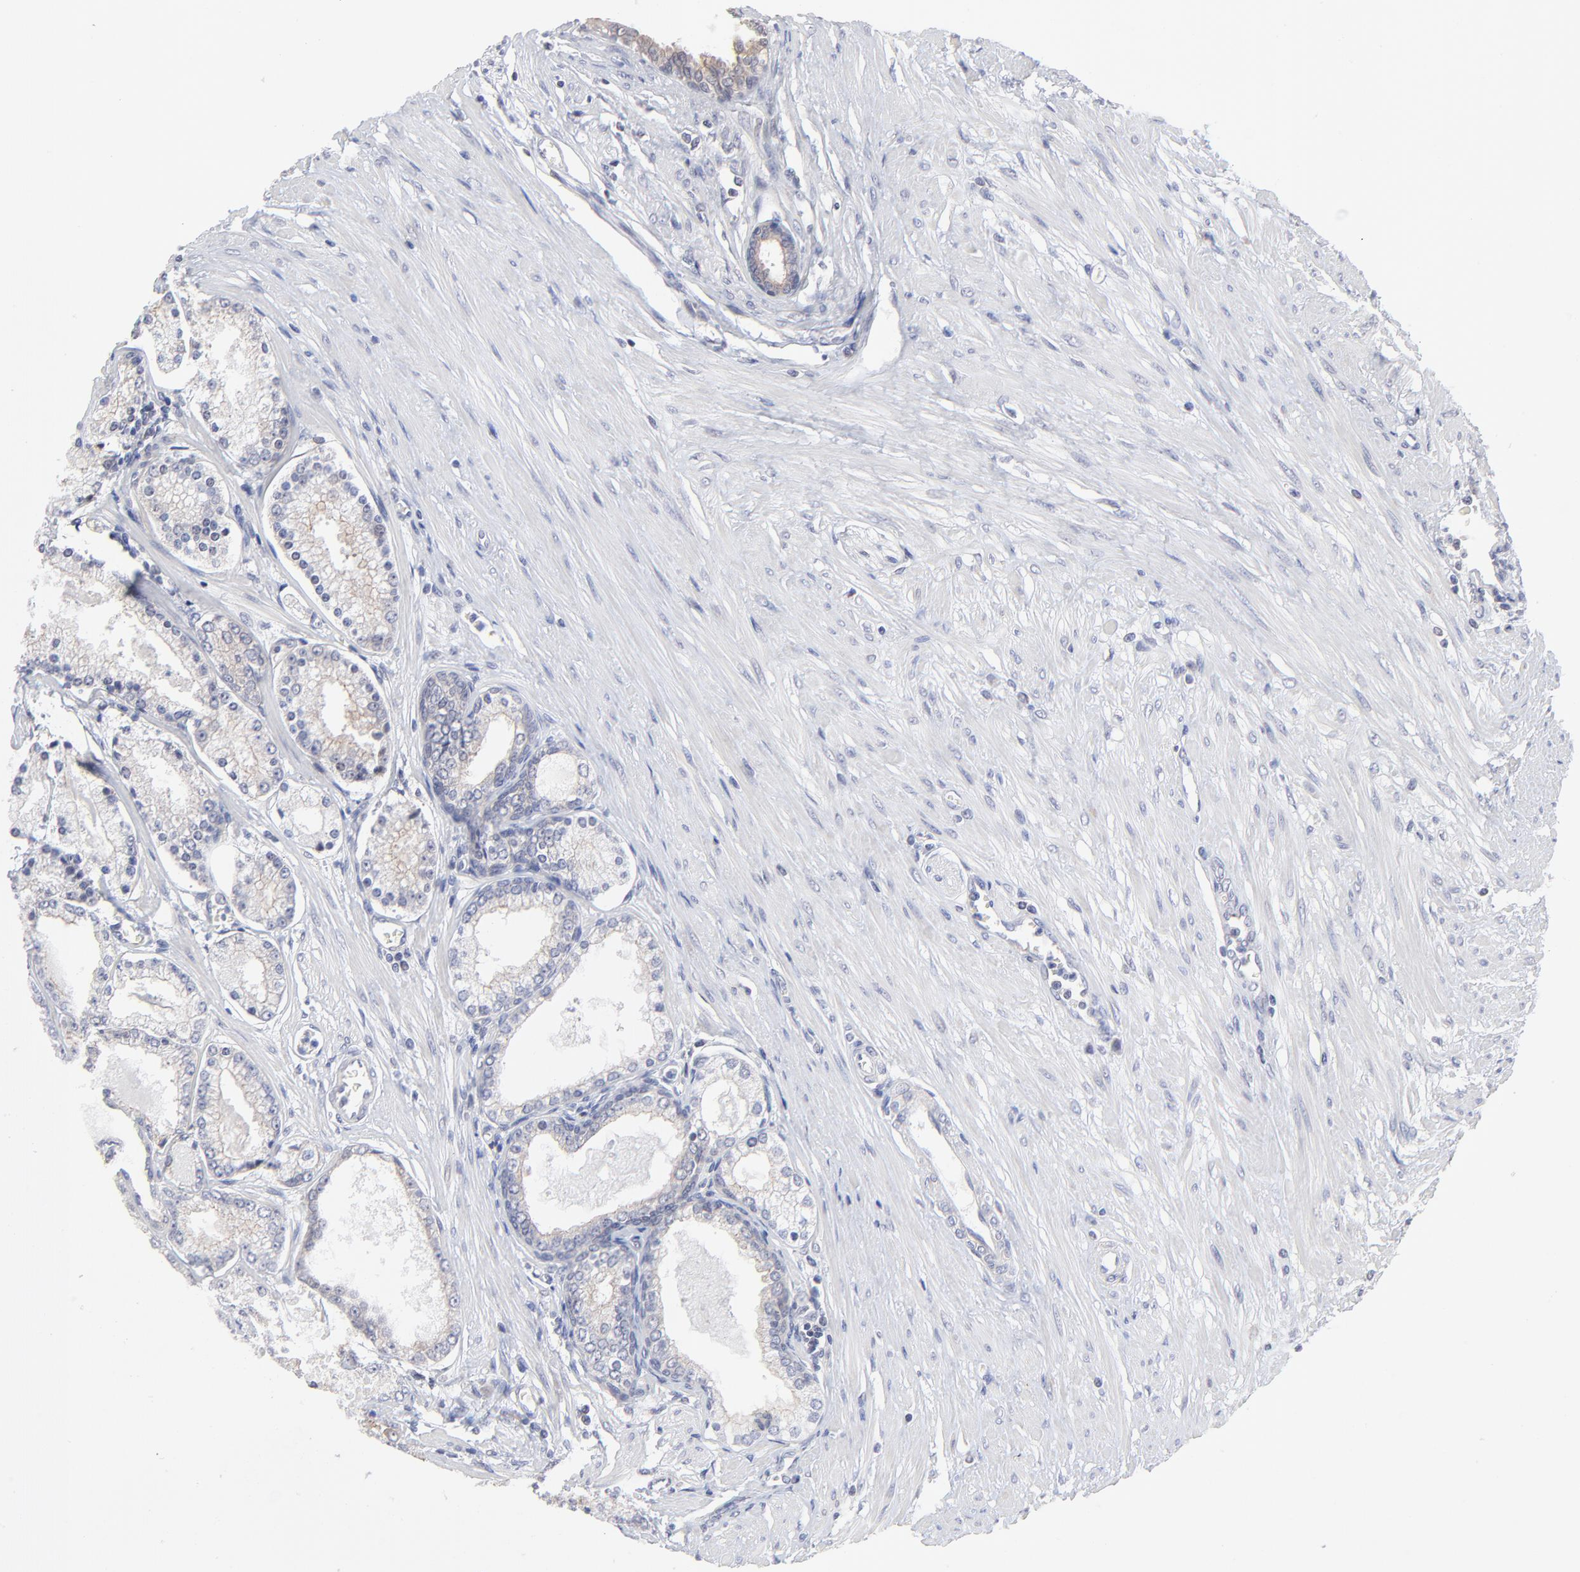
{"staining": {"intensity": "weak", "quantity": "<25%", "location": "cytoplasmic/membranous"}, "tissue": "prostate cancer", "cell_type": "Tumor cells", "image_type": "cancer", "snomed": [{"axis": "morphology", "description": "Adenocarcinoma, Medium grade"}, {"axis": "topography", "description": "Prostate"}], "caption": "Immunohistochemistry of human adenocarcinoma (medium-grade) (prostate) shows no staining in tumor cells.", "gene": "FBXO8", "patient": {"sex": "male", "age": 72}}